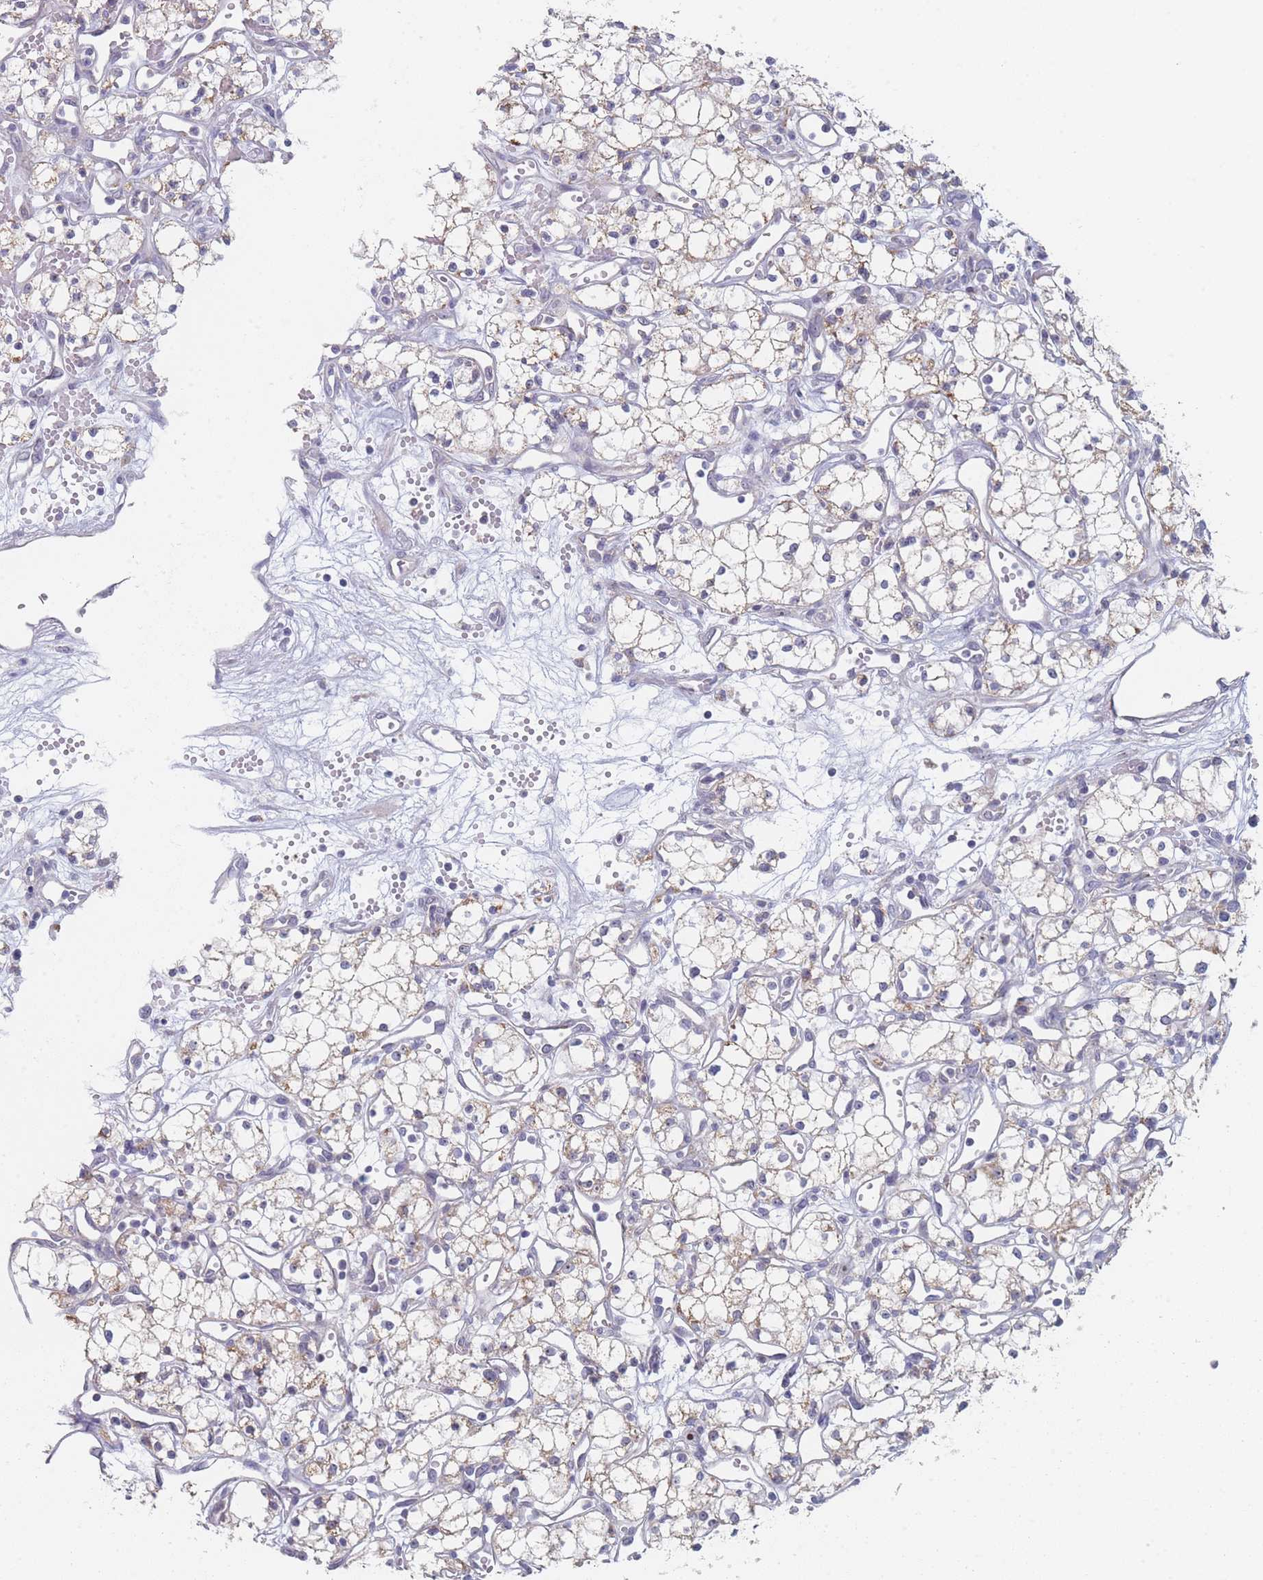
{"staining": {"intensity": "weak", "quantity": "<25%", "location": "cytoplasmic/membranous"}, "tissue": "renal cancer", "cell_type": "Tumor cells", "image_type": "cancer", "snomed": [{"axis": "morphology", "description": "Adenocarcinoma, NOS"}, {"axis": "topography", "description": "Kidney"}], "caption": "DAB (3,3'-diaminobenzidine) immunohistochemical staining of adenocarcinoma (renal) shows no significant positivity in tumor cells.", "gene": "RNF8", "patient": {"sex": "male", "age": 59}}